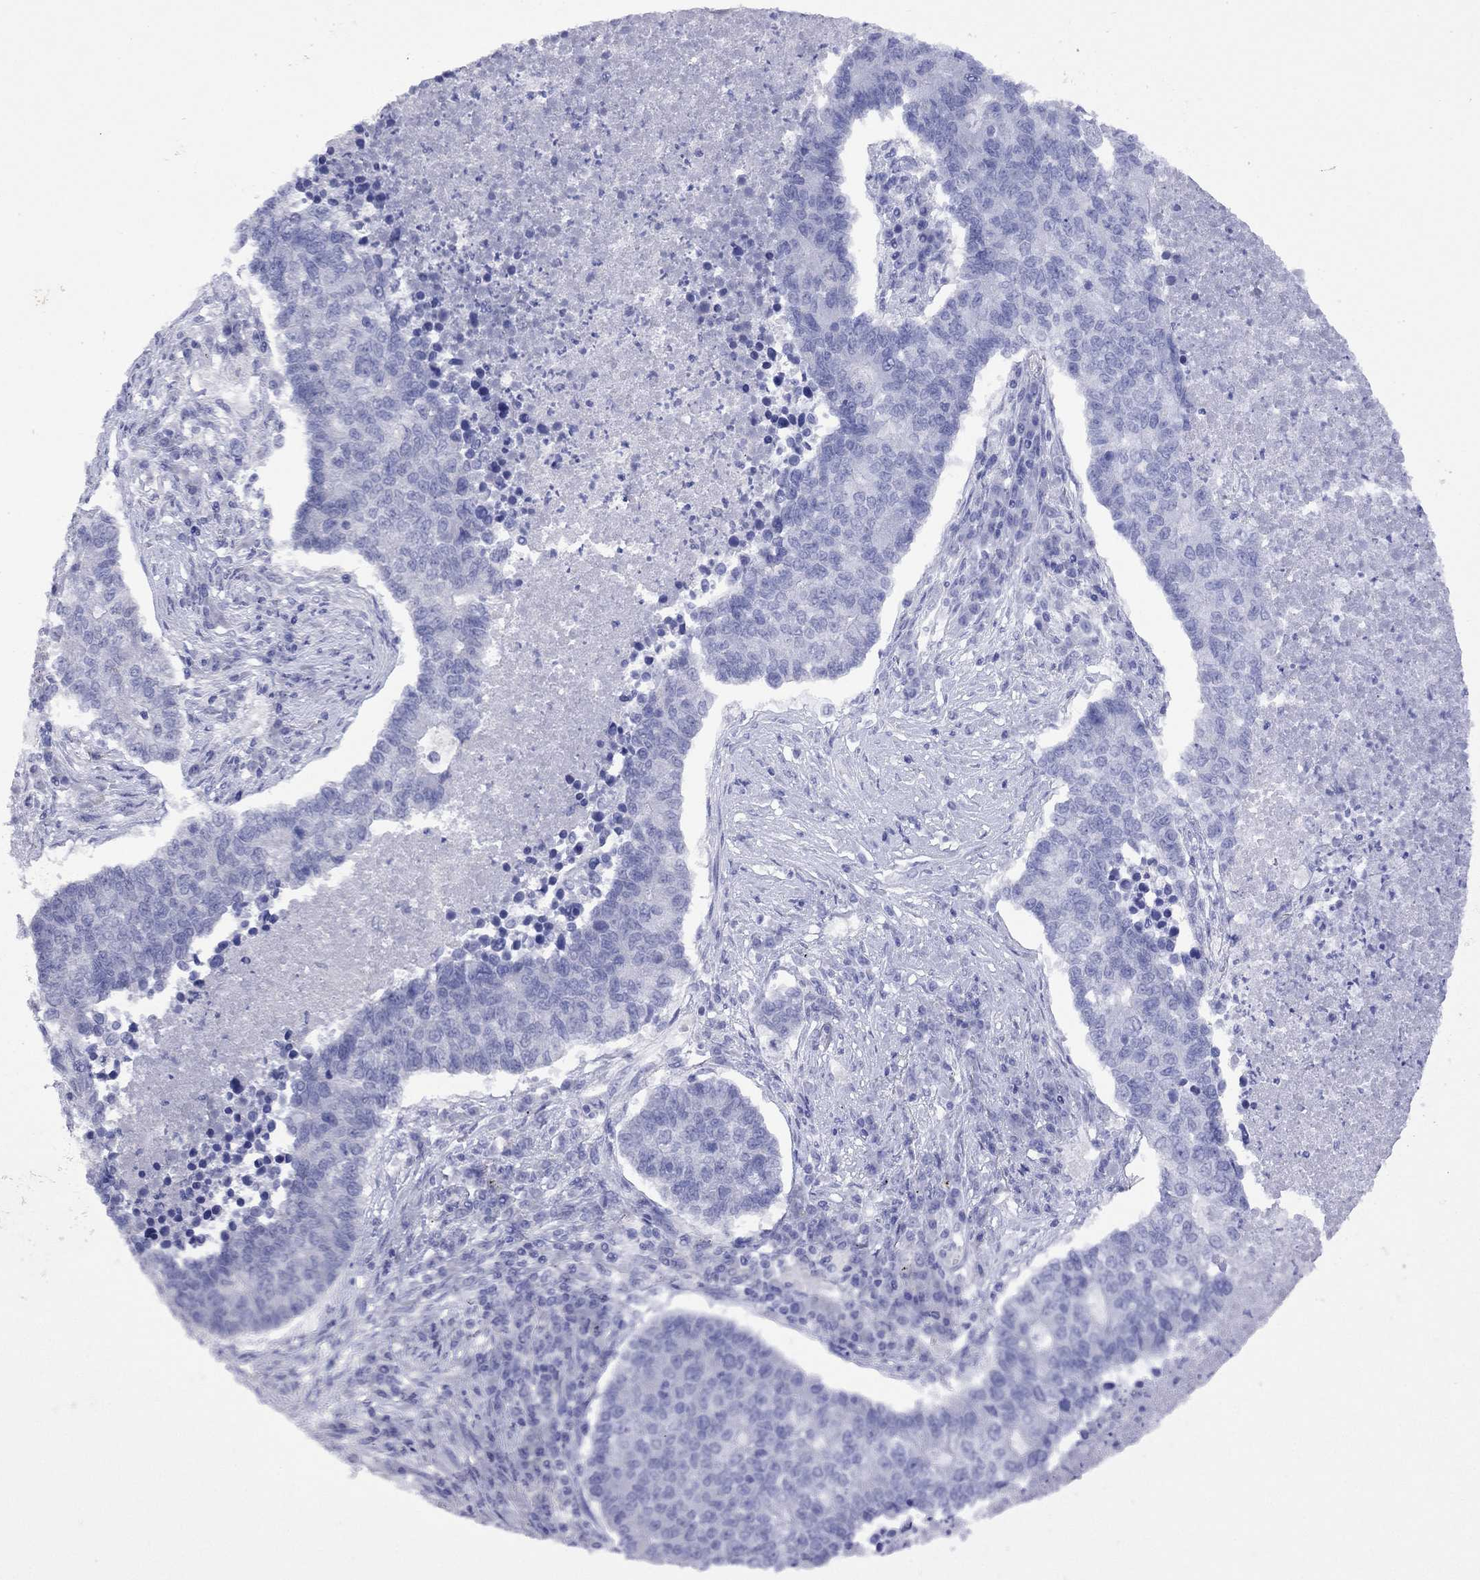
{"staining": {"intensity": "negative", "quantity": "none", "location": "none"}, "tissue": "lung cancer", "cell_type": "Tumor cells", "image_type": "cancer", "snomed": [{"axis": "morphology", "description": "Adenocarcinoma, NOS"}, {"axis": "topography", "description": "Lung"}], "caption": "This is a micrograph of immunohistochemistry staining of lung cancer, which shows no staining in tumor cells. (Brightfield microscopy of DAB (3,3'-diaminobenzidine) IHC at high magnification).", "gene": "FIGLA", "patient": {"sex": "male", "age": 57}}